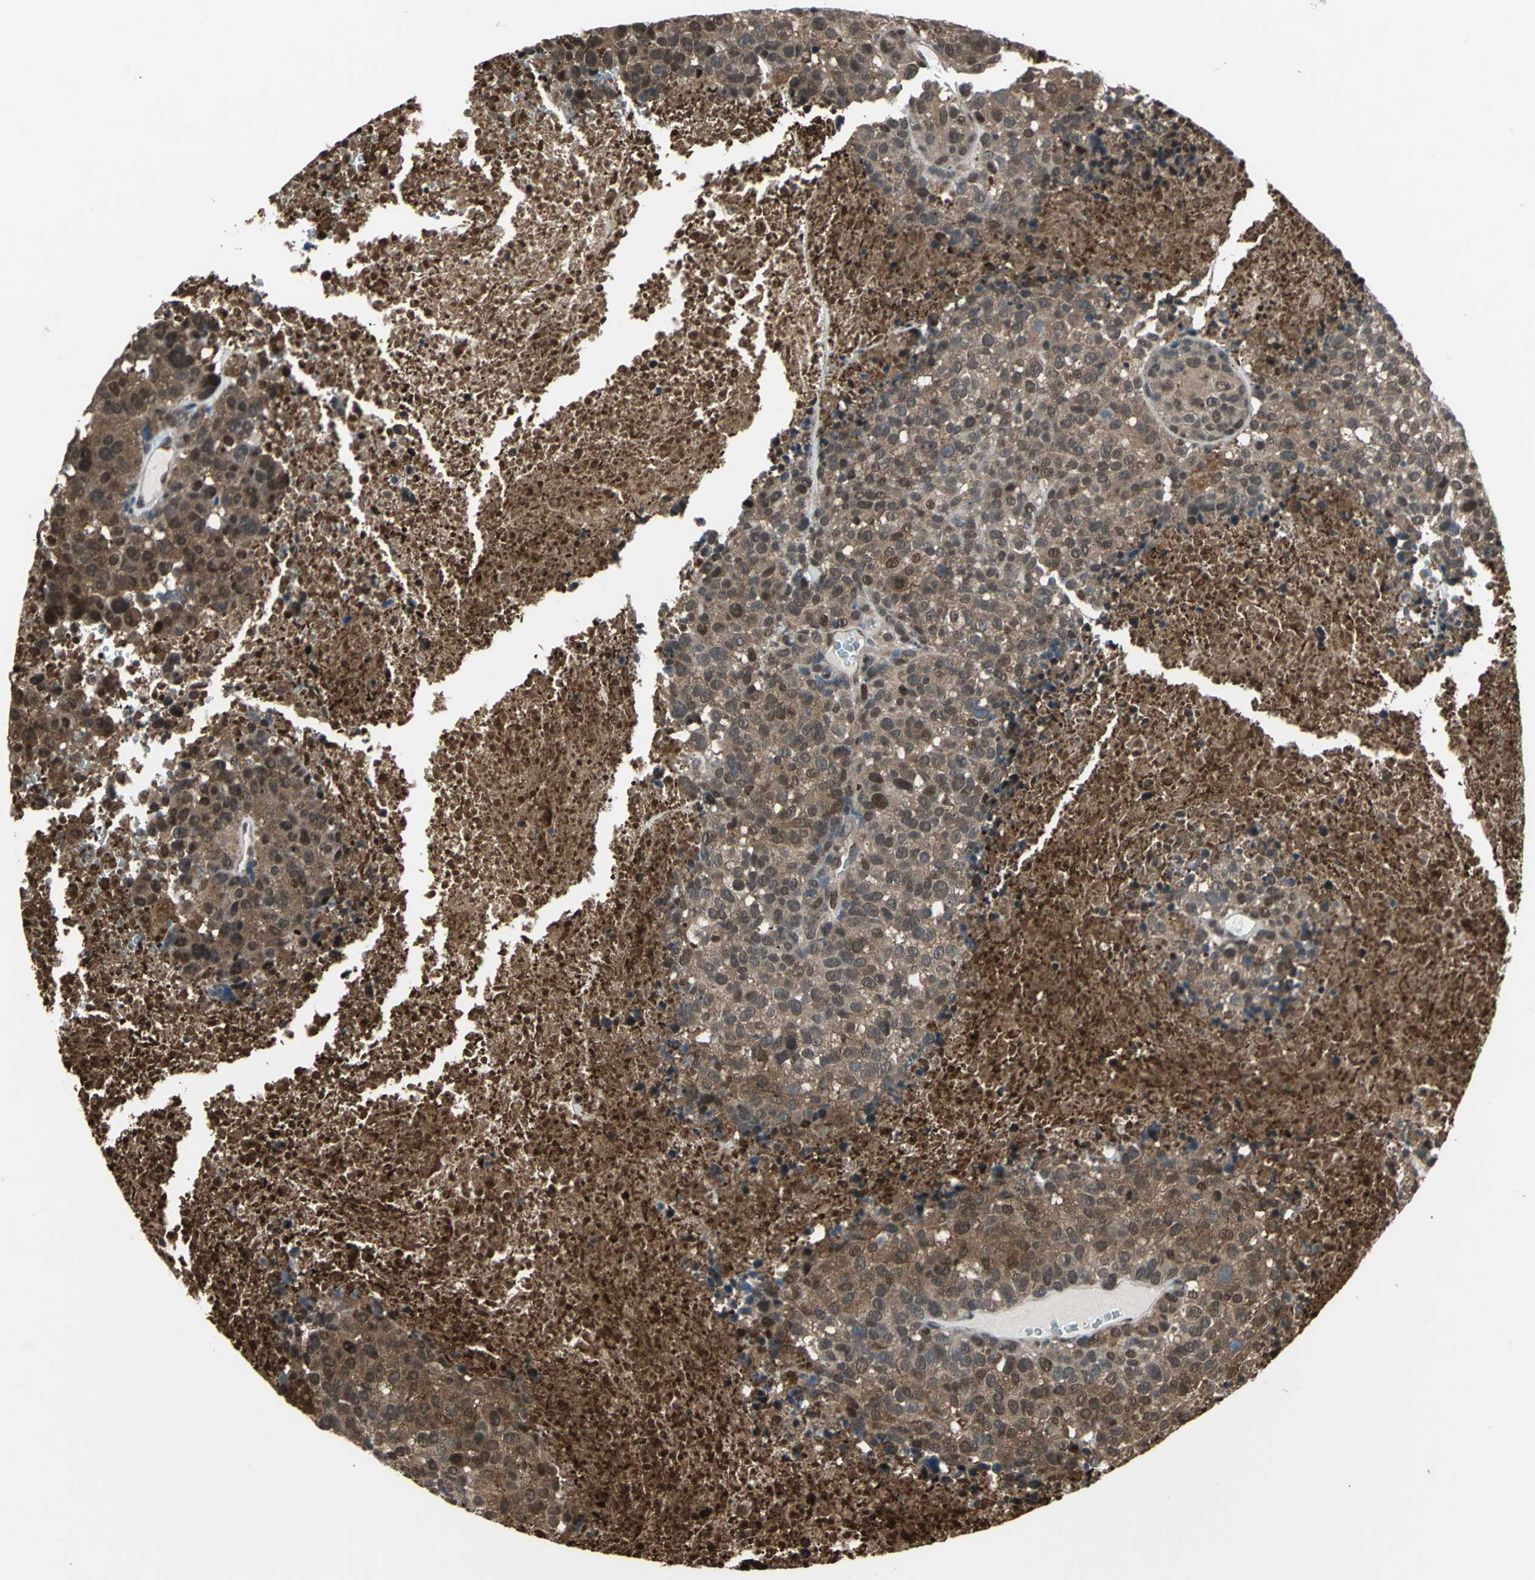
{"staining": {"intensity": "moderate", "quantity": ">75%", "location": "cytoplasmic/membranous,nuclear"}, "tissue": "melanoma", "cell_type": "Tumor cells", "image_type": "cancer", "snomed": [{"axis": "morphology", "description": "Malignant melanoma, Metastatic site"}, {"axis": "topography", "description": "Cerebral cortex"}], "caption": "This photomicrograph reveals immunohistochemistry staining of human melanoma, with medium moderate cytoplasmic/membranous and nuclear positivity in approximately >75% of tumor cells.", "gene": "COPS5", "patient": {"sex": "female", "age": 52}}